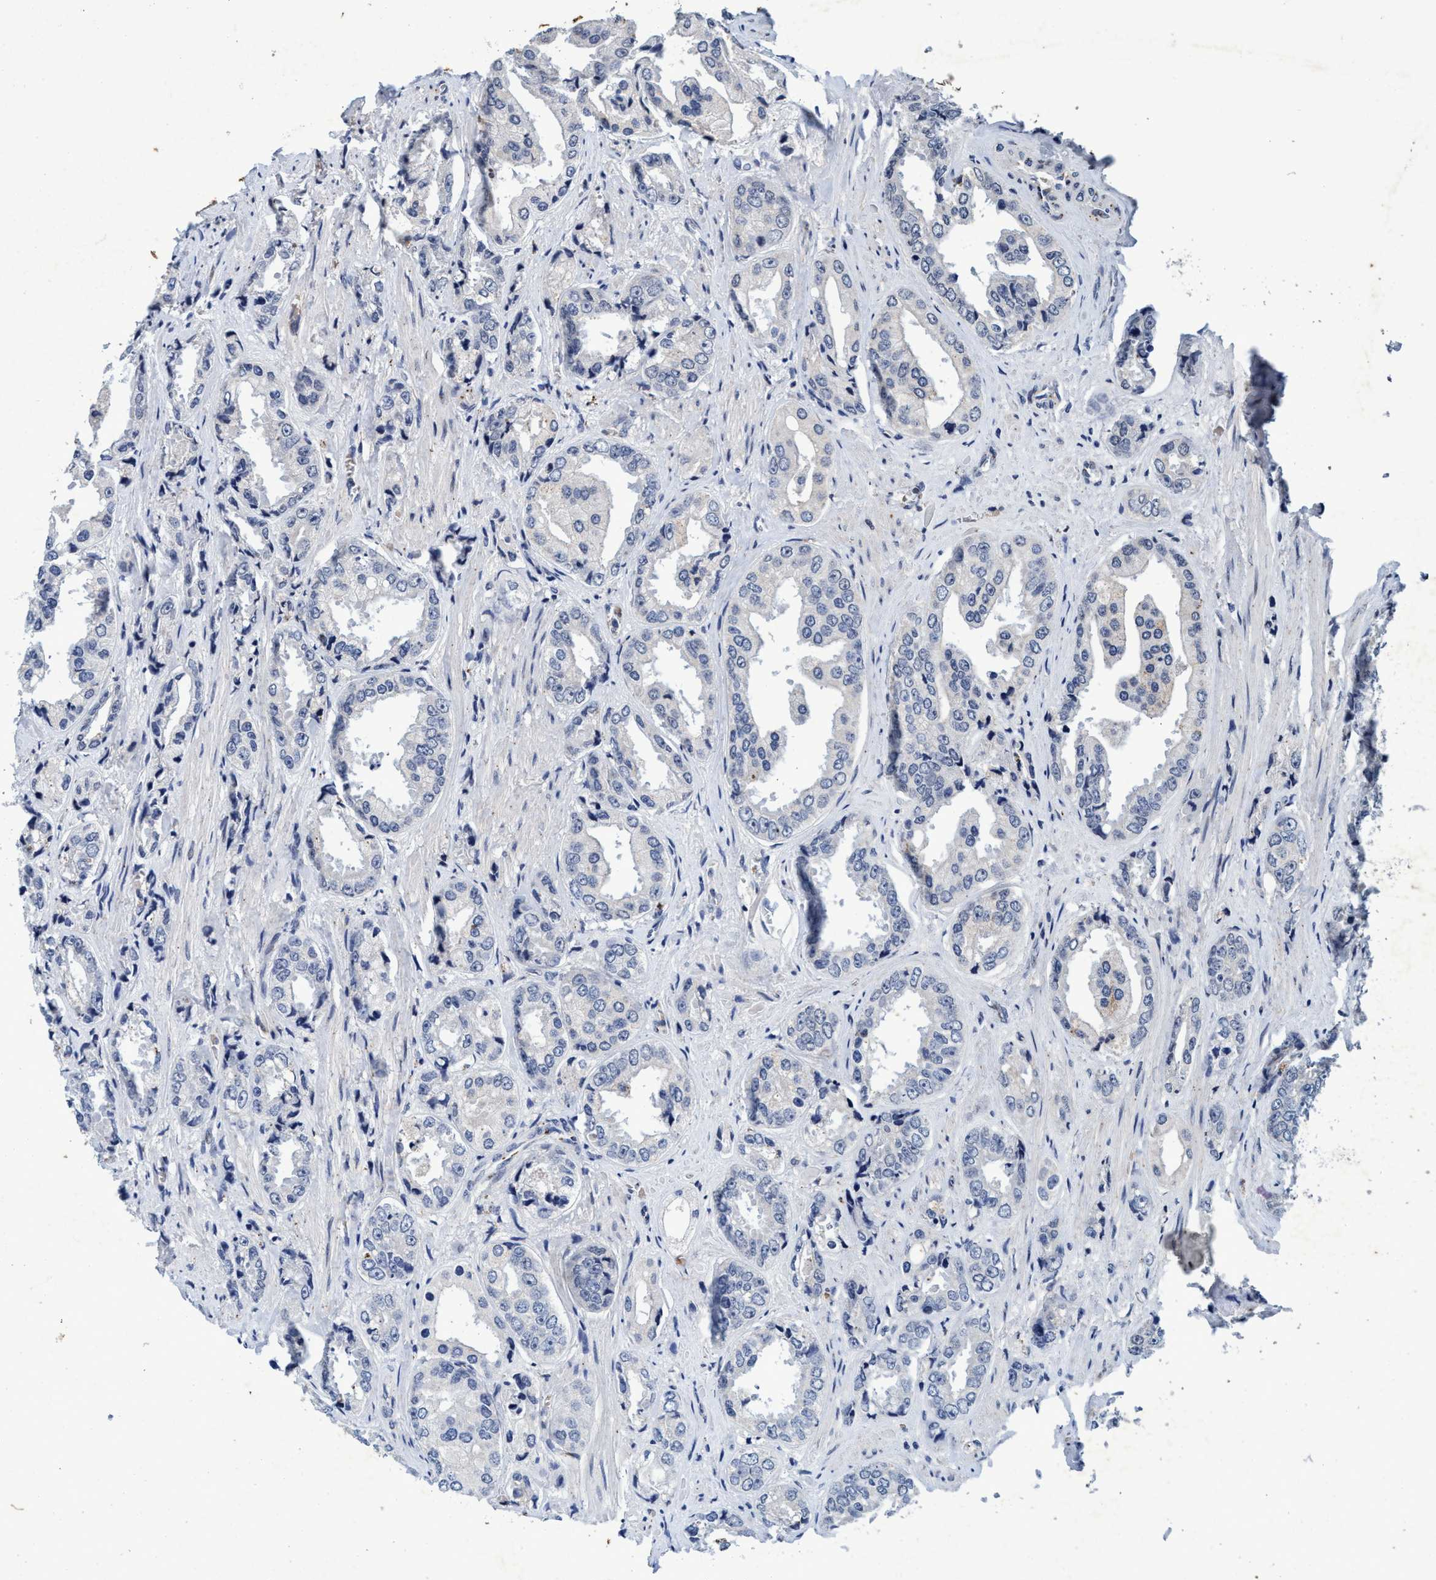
{"staining": {"intensity": "negative", "quantity": "none", "location": "none"}, "tissue": "prostate cancer", "cell_type": "Tumor cells", "image_type": "cancer", "snomed": [{"axis": "morphology", "description": "Adenocarcinoma, High grade"}, {"axis": "topography", "description": "Prostate"}], "caption": "A high-resolution histopathology image shows immunohistochemistry staining of prostate cancer, which displays no significant expression in tumor cells.", "gene": "GRB14", "patient": {"sex": "male", "age": 61}}